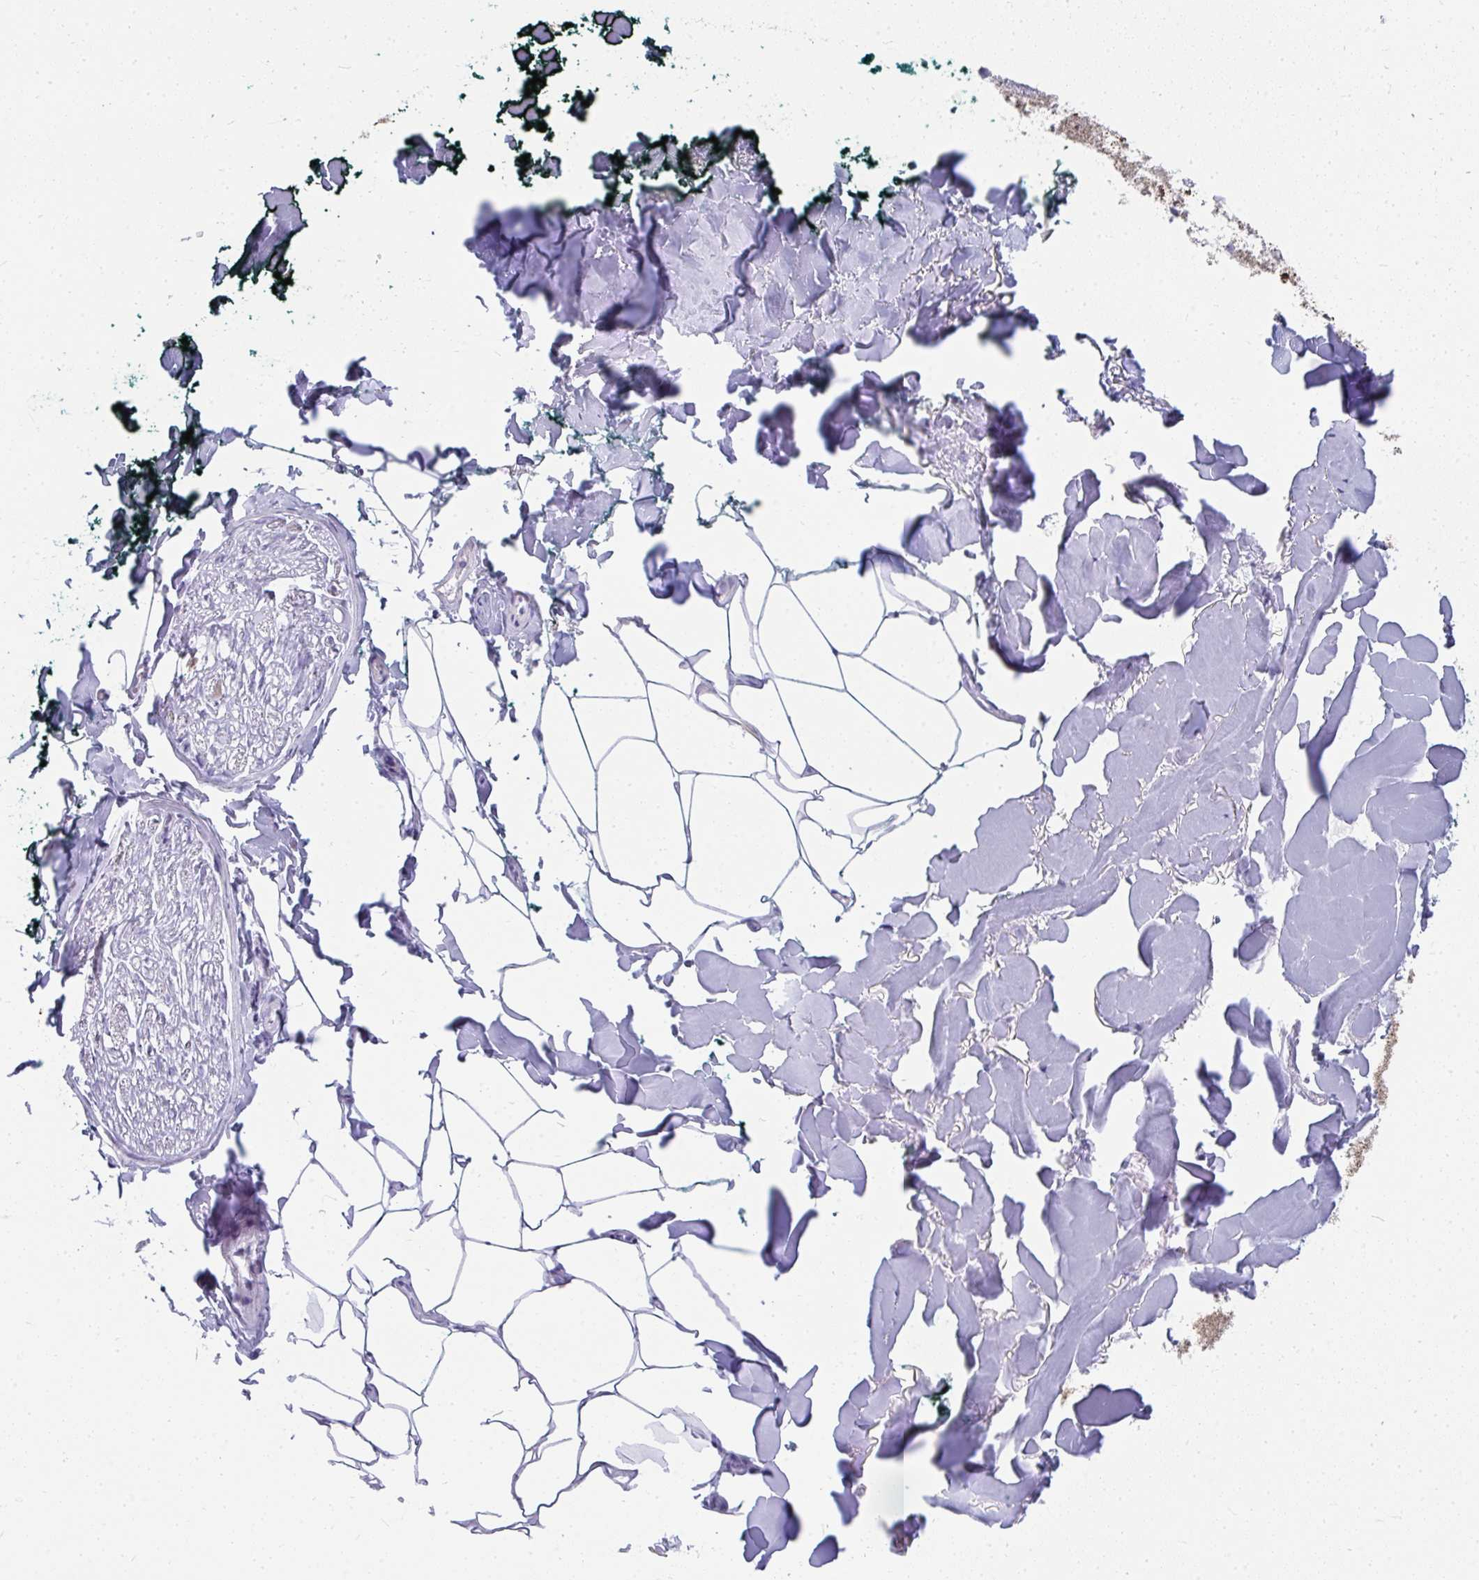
{"staining": {"intensity": "negative", "quantity": "none", "location": "none"}, "tissue": "adipose tissue", "cell_type": "Adipocytes", "image_type": "normal", "snomed": [{"axis": "morphology", "description": "Normal tissue, NOS"}, {"axis": "topography", "description": "Skin"}, {"axis": "topography", "description": "Peripheral nerve tissue"}], "caption": "Adipose tissue stained for a protein using immunohistochemistry (IHC) demonstrates no positivity adipocytes.", "gene": "SLC6A1", "patient": {"sex": "female", "age": 45}}